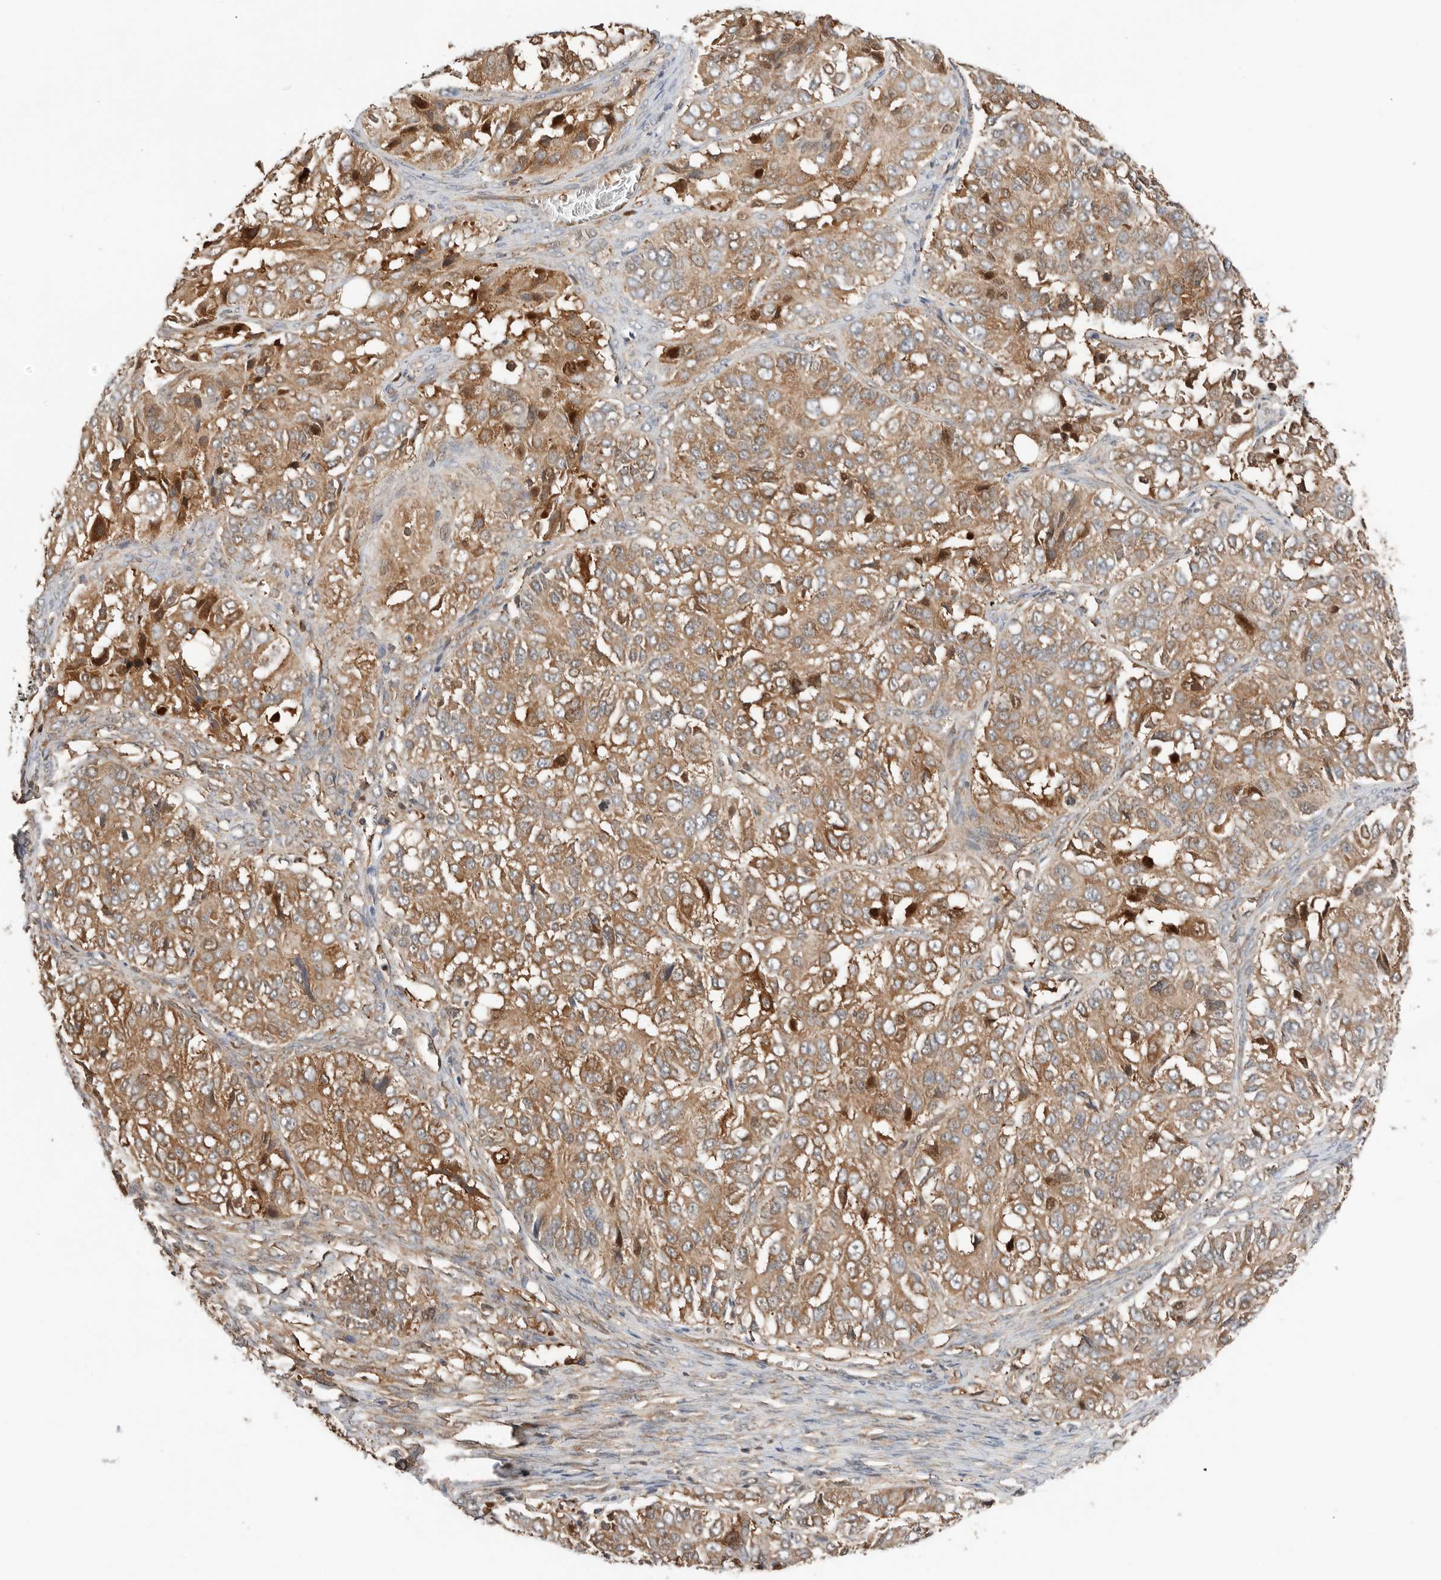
{"staining": {"intensity": "moderate", "quantity": ">75%", "location": "cytoplasmic/membranous"}, "tissue": "ovarian cancer", "cell_type": "Tumor cells", "image_type": "cancer", "snomed": [{"axis": "morphology", "description": "Carcinoma, endometroid"}, {"axis": "topography", "description": "Ovary"}], "caption": "Endometroid carcinoma (ovarian) was stained to show a protein in brown. There is medium levels of moderate cytoplasmic/membranous expression in about >75% of tumor cells. The staining was performed using DAB, with brown indicating positive protein expression. Nuclei are stained blue with hematoxylin.", "gene": "XPNPEP1", "patient": {"sex": "female", "age": 51}}